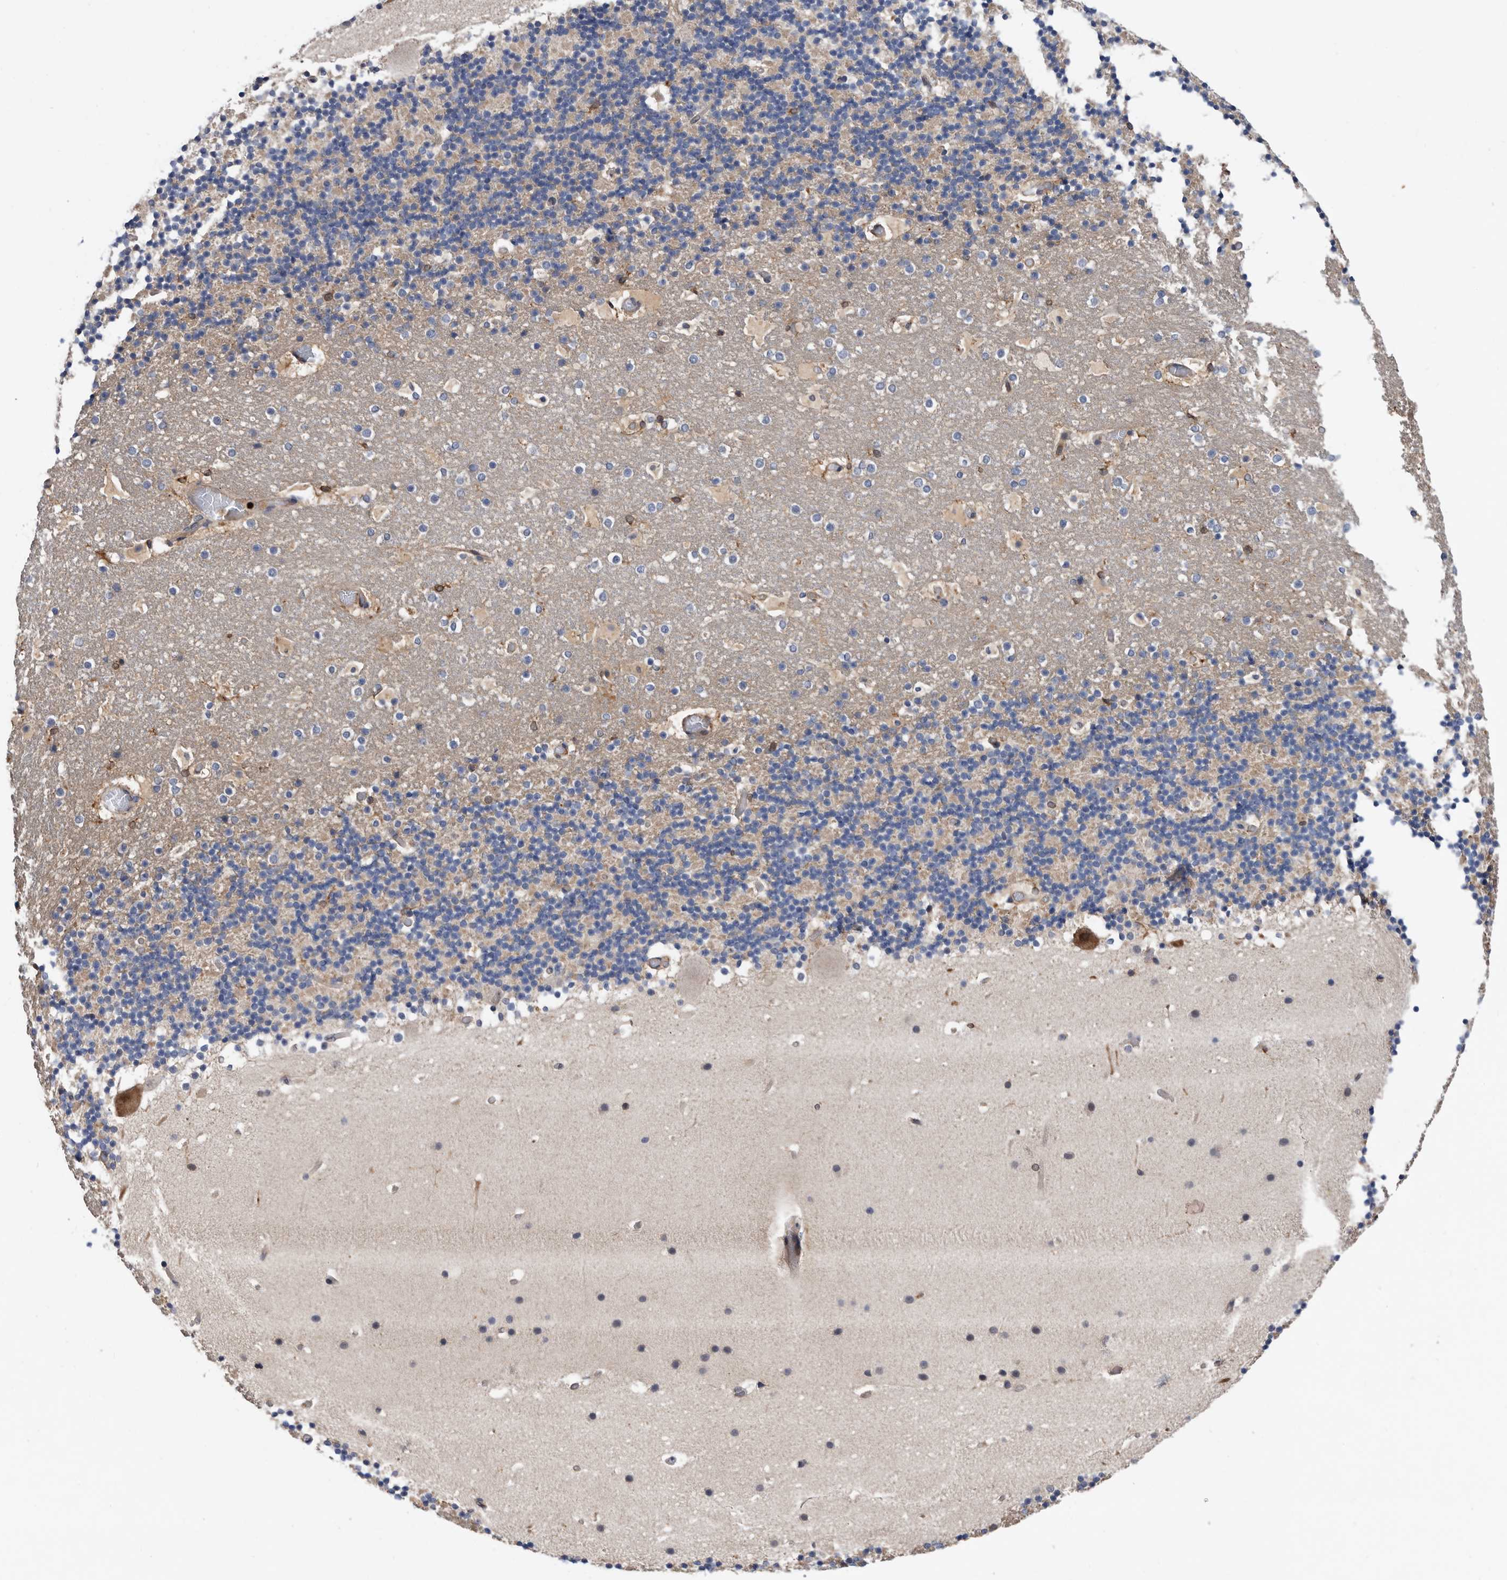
{"staining": {"intensity": "weak", "quantity": "25%-75%", "location": "cytoplasmic/membranous"}, "tissue": "cerebellum", "cell_type": "Cells in granular layer", "image_type": "normal", "snomed": [{"axis": "morphology", "description": "Normal tissue, NOS"}, {"axis": "topography", "description": "Cerebellum"}], "caption": "An immunohistochemistry photomicrograph of benign tissue is shown. Protein staining in brown highlights weak cytoplasmic/membranous positivity in cerebellum within cells in granular layer.", "gene": "ATAD2", "patient": {"sex": "male", "age": 57}}